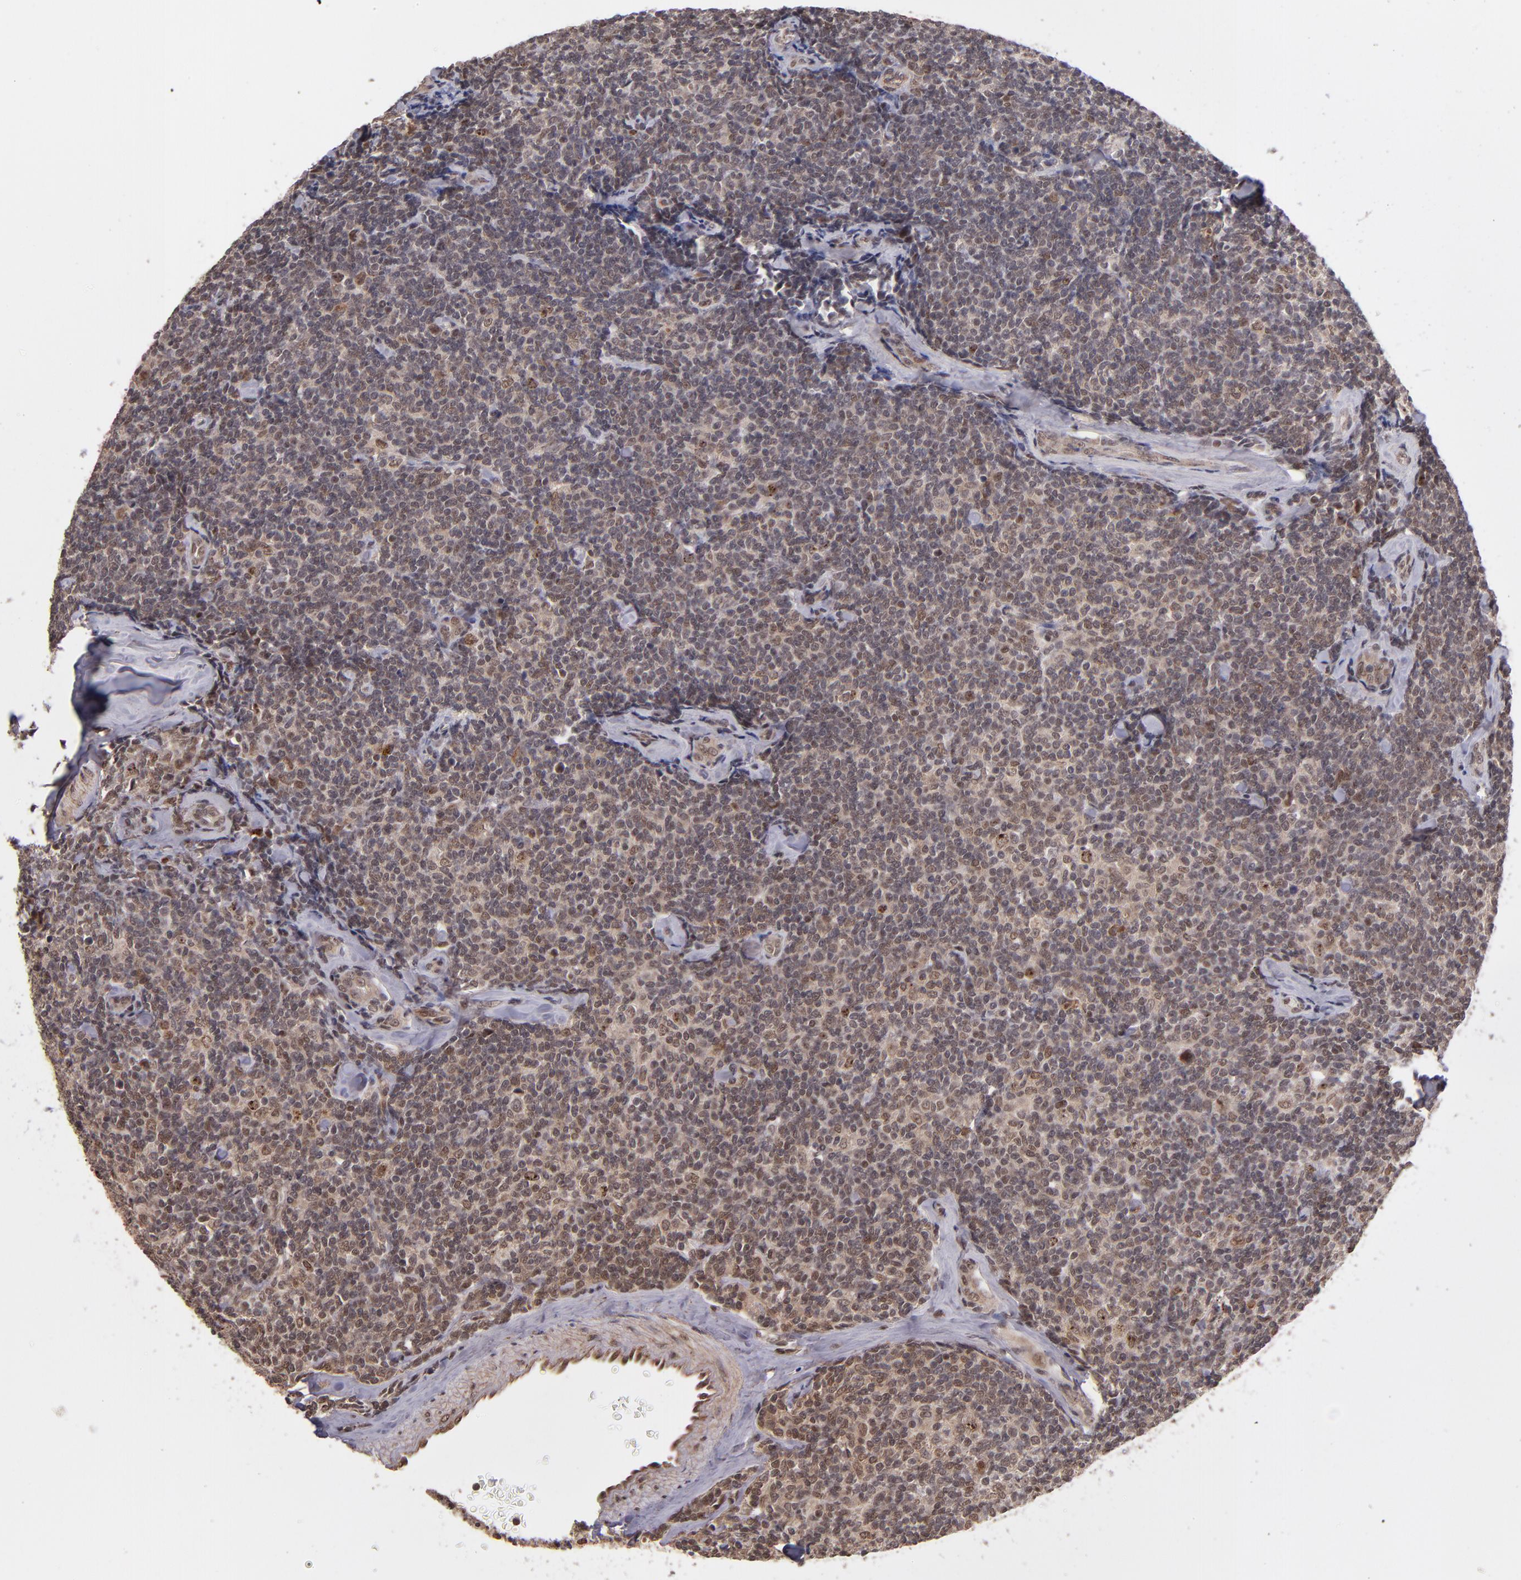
{"staining": {"intensity": "moderate", "quantity": ">75%", "location": "nuclear"}, "tissue": "lymphoma", "cell_type": "Tumor cells", "image_type": "cancer", "snomed": [{"axis": "morphology", "description": "Malignant lymphoma, non-Hodgkin's type, Low grade"}, {"axis": "topography", "description": "Lymph node"}], "caption": "Moderate nuclear staining is present in approximately >75% of tumor cells in low-grade malignant lymphoma, non-Hodgkin's type. (Stains: DAB (3,3'-diaminobenzidine) in brown, nuclei in blue, Microscopy: brightfield microscopy at high magnification).", "gene": "ABHD12B", "patient": {"sex": "female", "age": 56}}